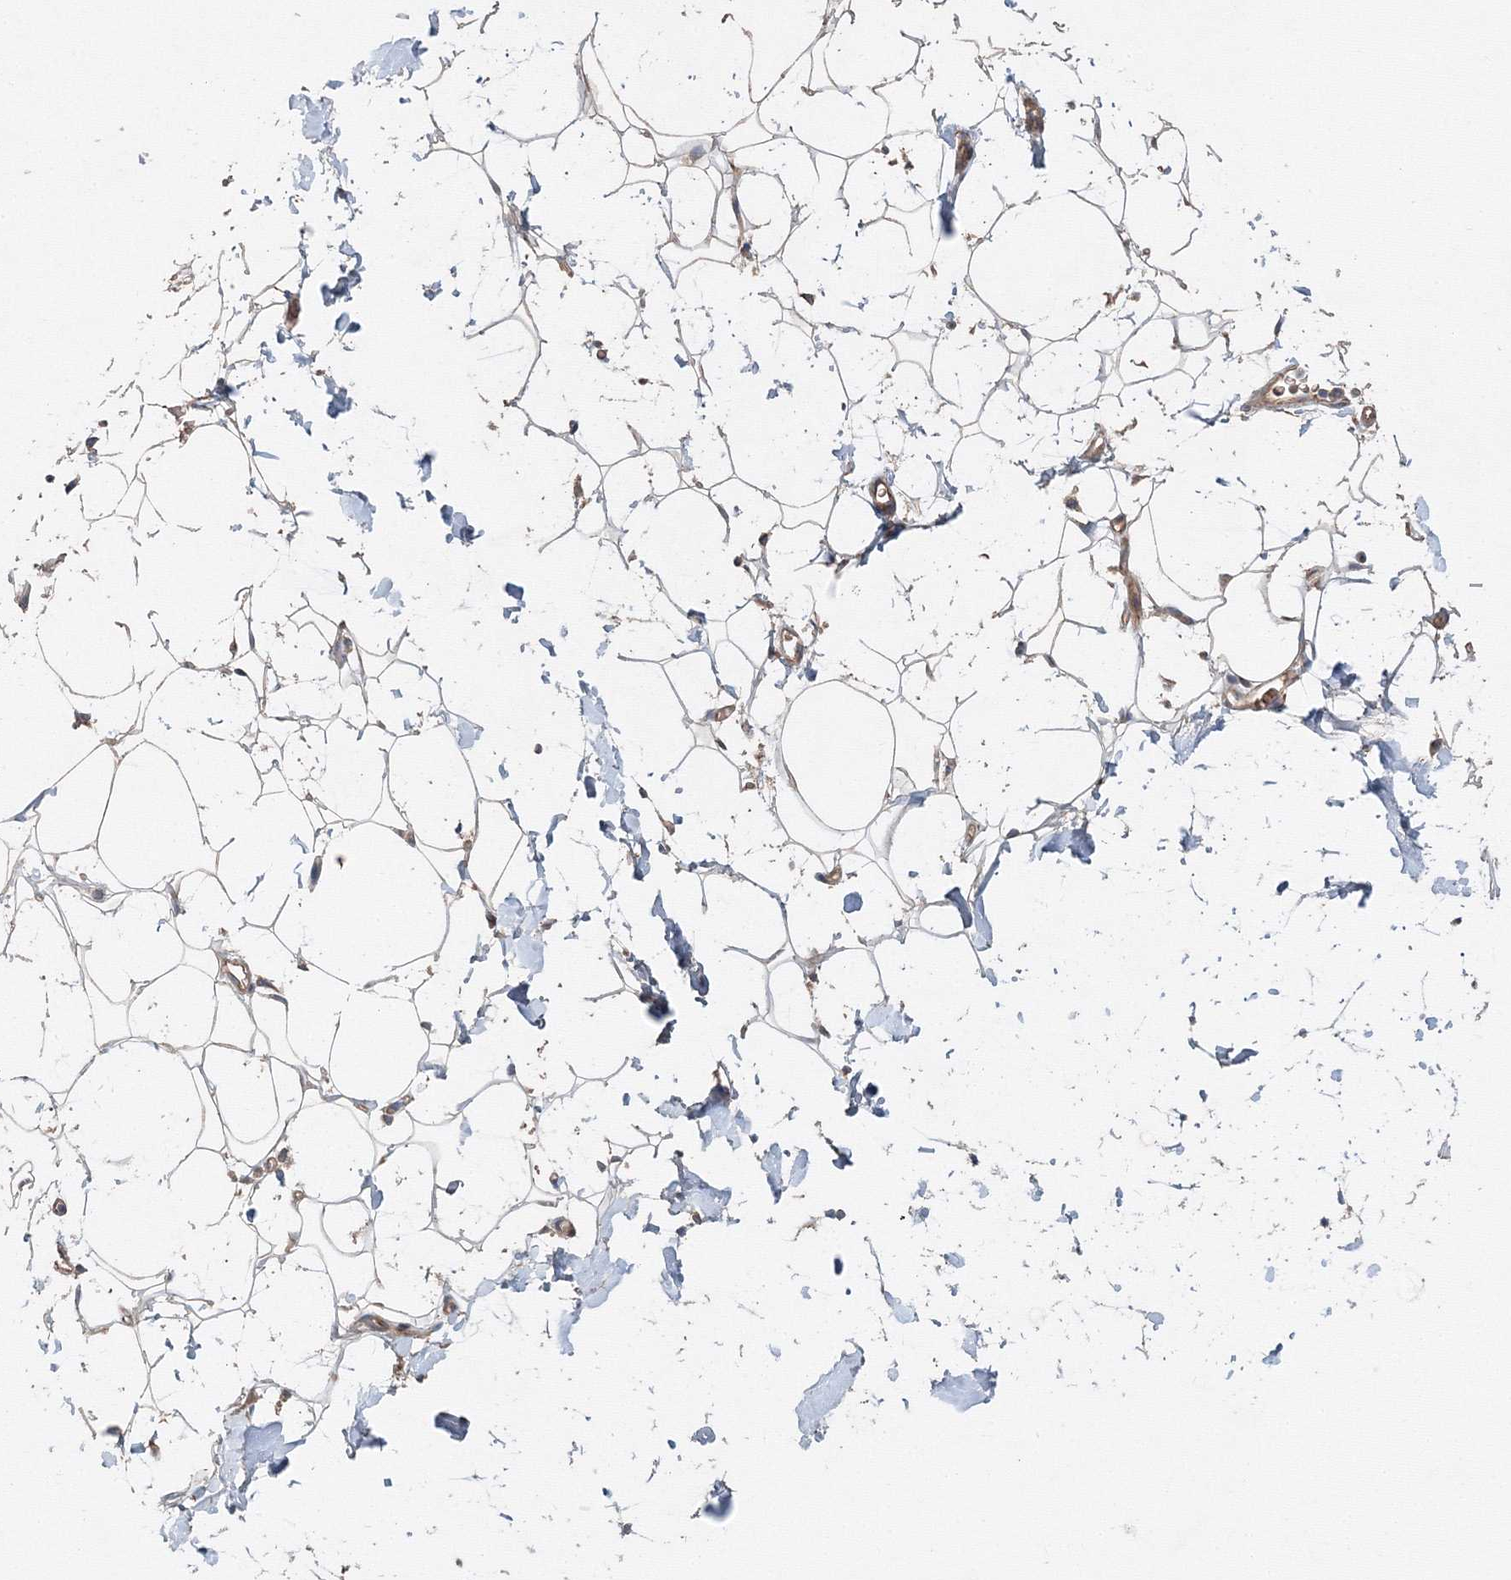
{"staining": {"intensity": "weak", "quantity": ">75%", "location": "cytoplasmic/membranous"}, "tissue": "adipose tissue", "cell_type": "Adipocytes", "image_type": "normal", "snomed": [{"axis": "morphology", "description": "Normal tissue, NOS"}, {"axis": "topography", "description": "Breast"}], "caption": "A photomicrograph of adipose tissue stained for a protein displays weak cytoplasmic/membranous brown staining in adipocytes. Immunohistochemistry (ihc) stains the protein of interest in brown and the nuclei are stained blue.", "gene": "NALF2", "patient": {"sex": "female", "age": 26}}